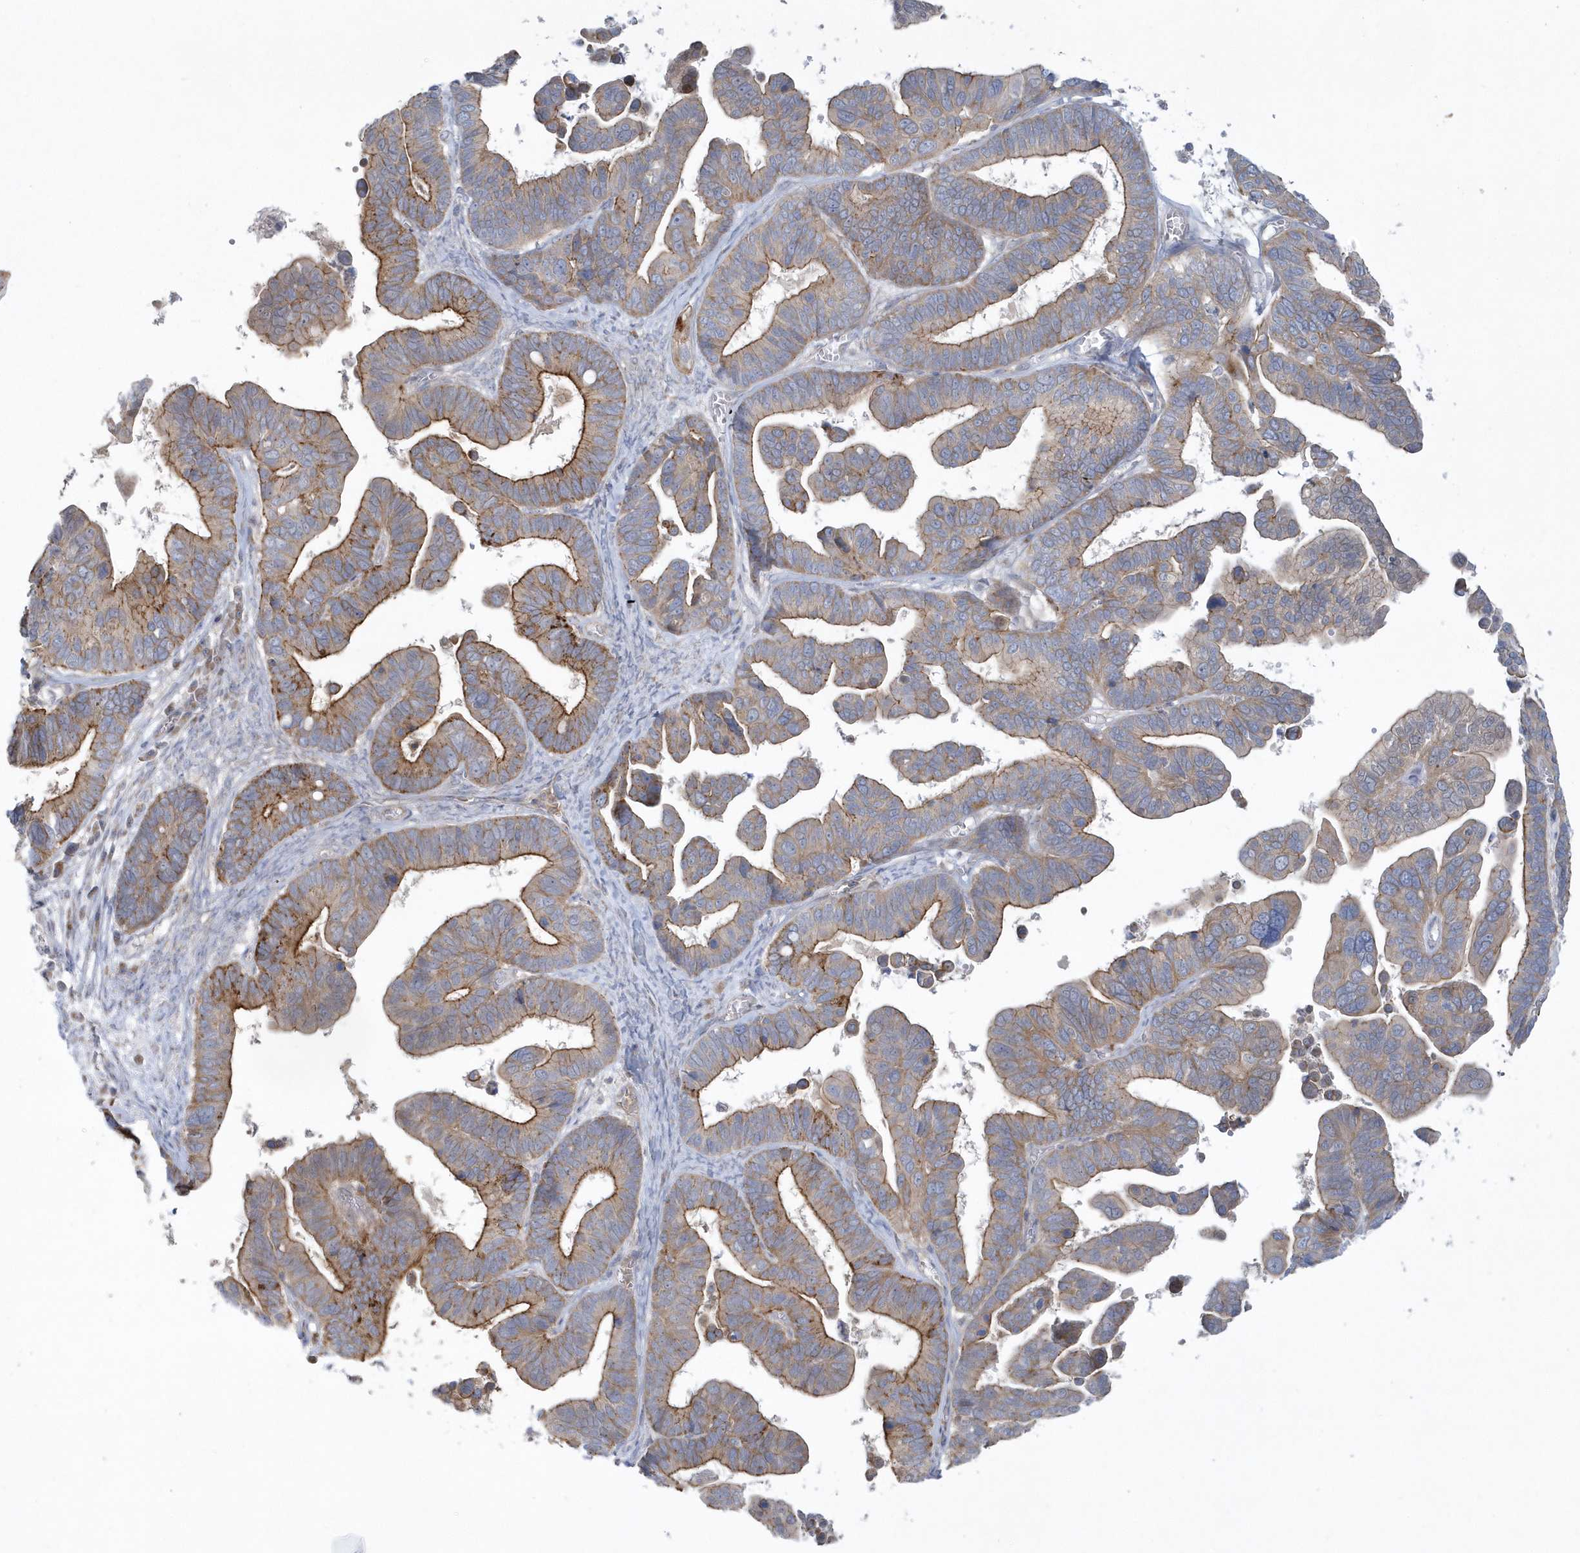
{"staining": {"intensity": "moderate", "quantity": ">75%", "location": "cytoplasmic/membranous"}, "tissue": "ovarian cancer", "cell_type": "Tumor cells", "image_type": "cancer", "snomed": [{"axis": "morphology", "description": "Cystadenocarcinoma, serous, NOS"}, {"axis": "topography", "description": "Ovary"}], "caption": "Protein expression analysis of human ovarian cancer (serous cystadenocarcinoma) reveals moderate cytoplasmic/membranous staining in approximately >75% of tumor cells.", "gene": "DNAJC18", "patient": {"sex": "female", "age": 56}}